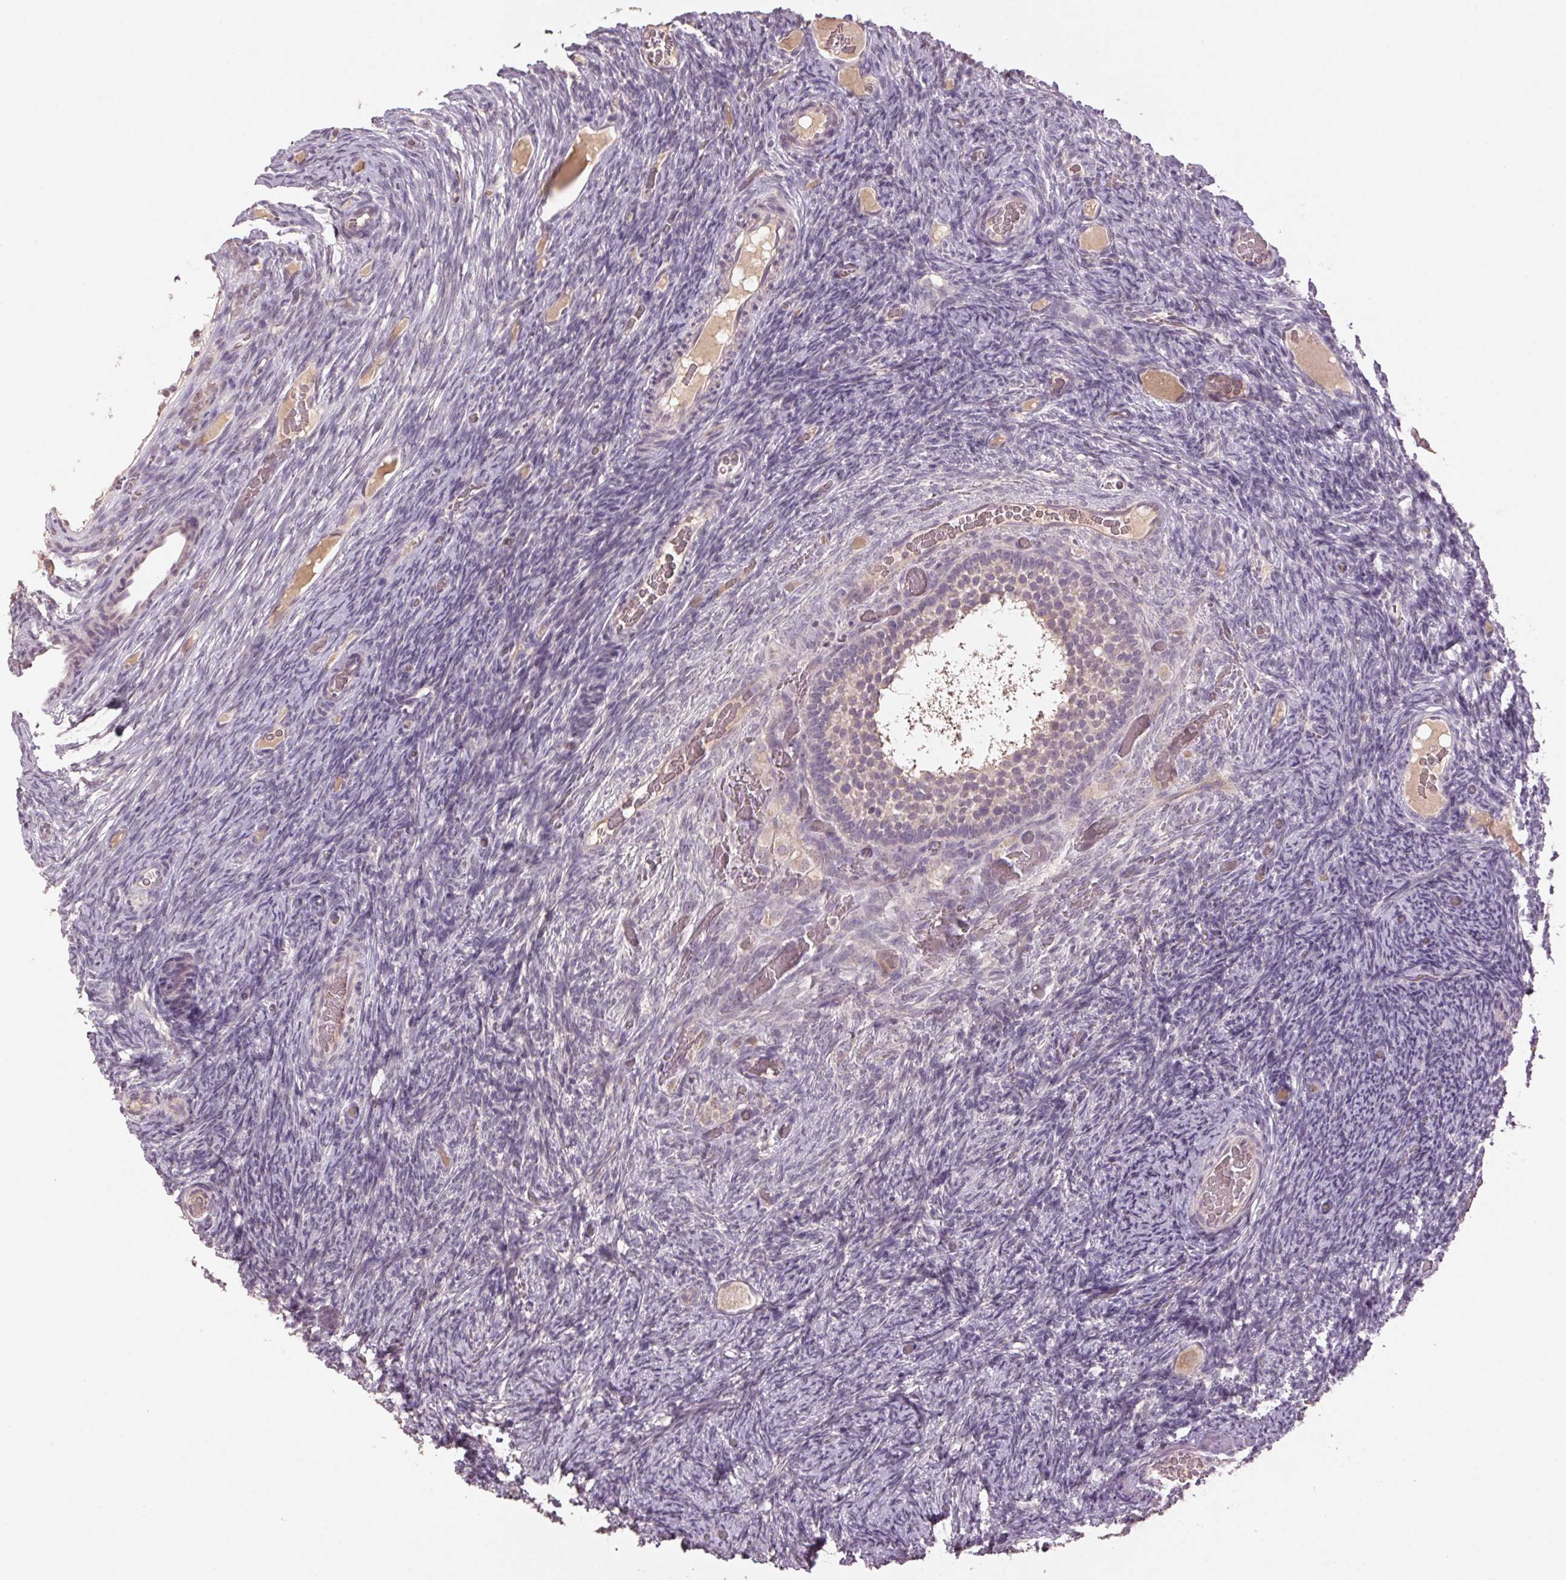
{"staining": {"intensity": "weak", "quantity": ">75%", "location": "cytoplasmic/membranous"}, "tissue": "ovary", "cell_type": "Follicle cells", "image_type": "normal", "snomed": [{"axis": "morphology", "description": "Normal tissue, NOS"}, {"axis": "topography", "description": "Ovary"}], "caption": "Immunohistochemistry (IHC) photomicrograph of benign ovary stained for a protein (brown), which displays low levels of weak cytoplasmic/membranous expression in about >75% of follicle cells.", "gene": "ENSG00000255641", "patient": {"sex": "female", "age": 34}}